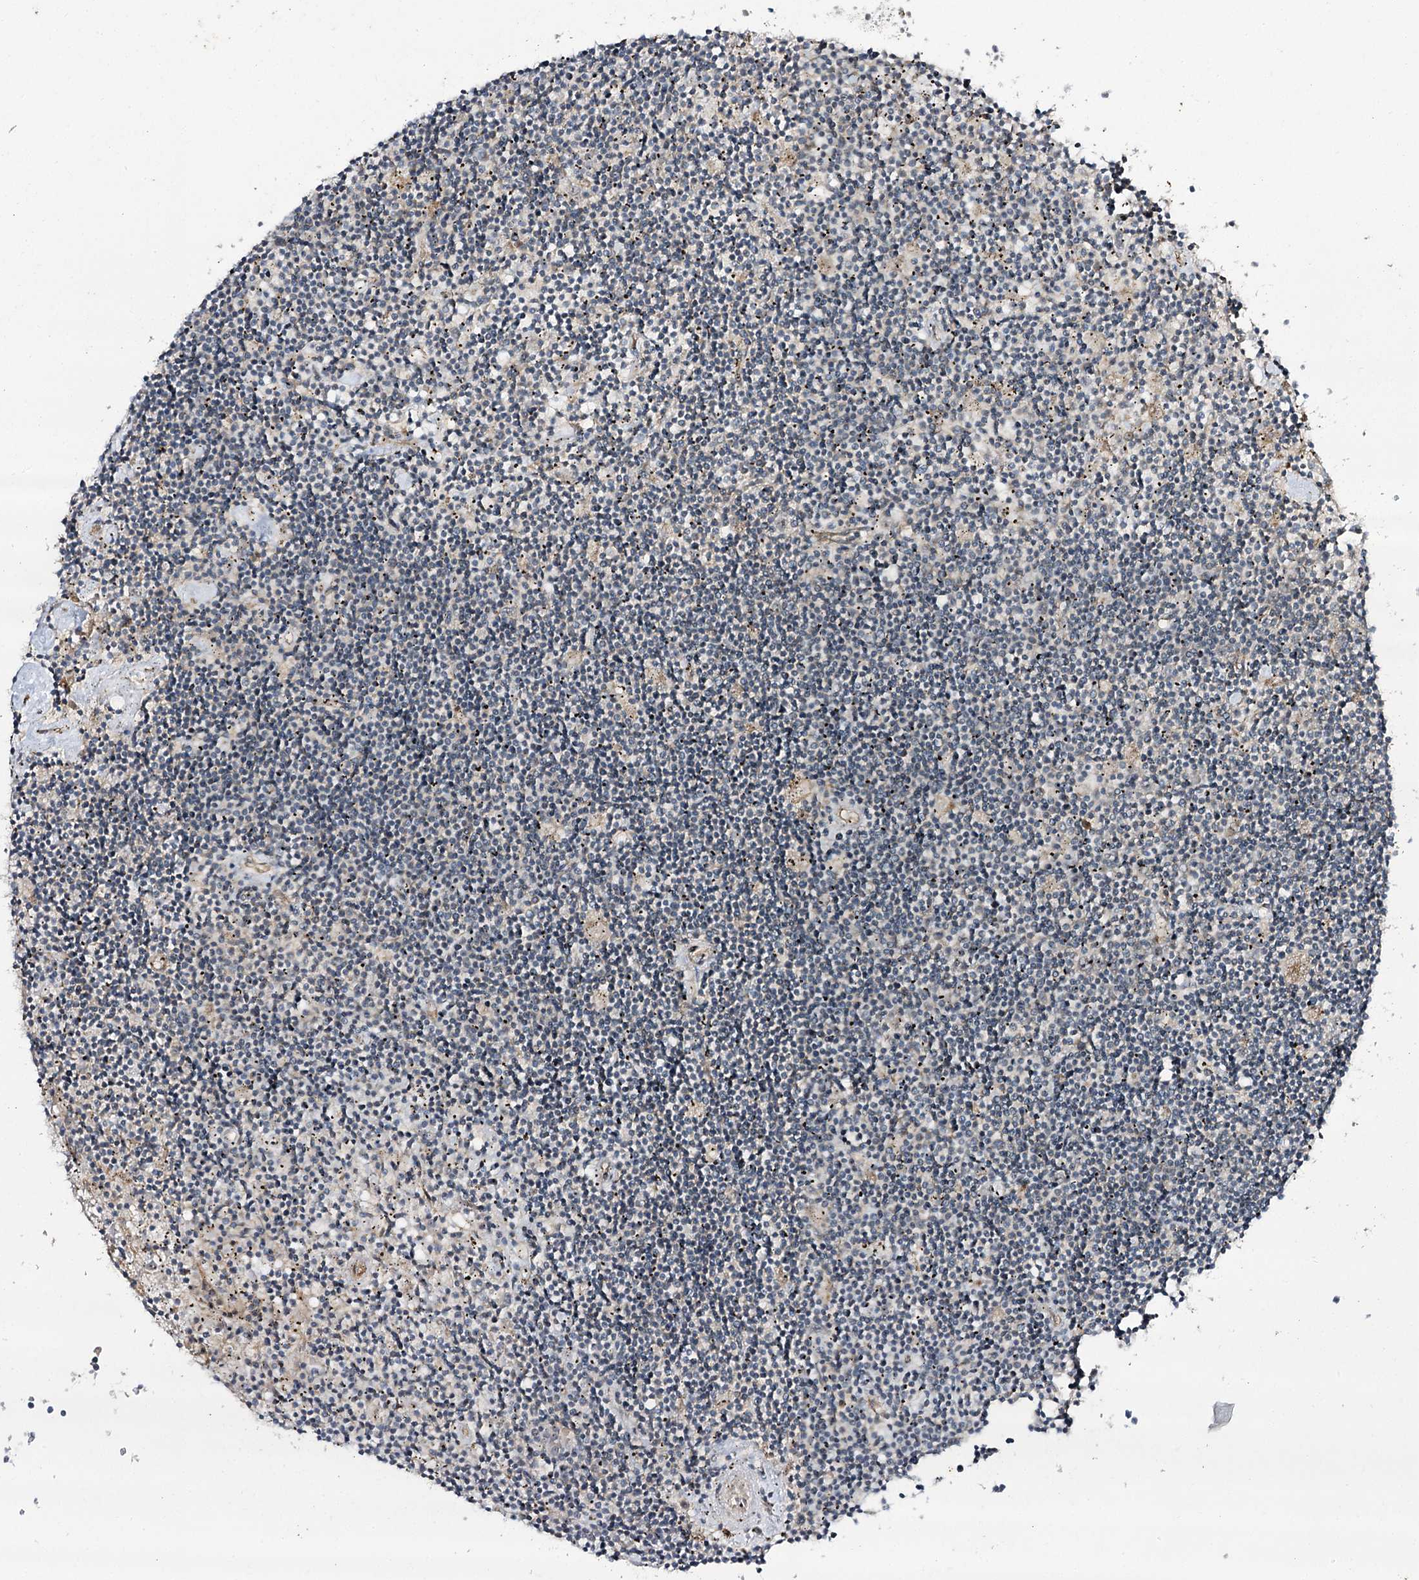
{"staining": {"intensity": "negative", "quantity": "none", "location": "none"}, "tissue": "lymphoma", "cell_type": "Tumor cells", "image_type": "cancer", "snomed": [{"axis": "morphology", "description": "Malignant lymphoma, non-Hodgkin's type, Low grade"}, {"axis": "topography", "description": "Spleen"}], "caption": "Tumor cells show no significant positivity in lymphoma.", "gene": "C11orf80", "patient": {"sex": "male", "age": 76}}